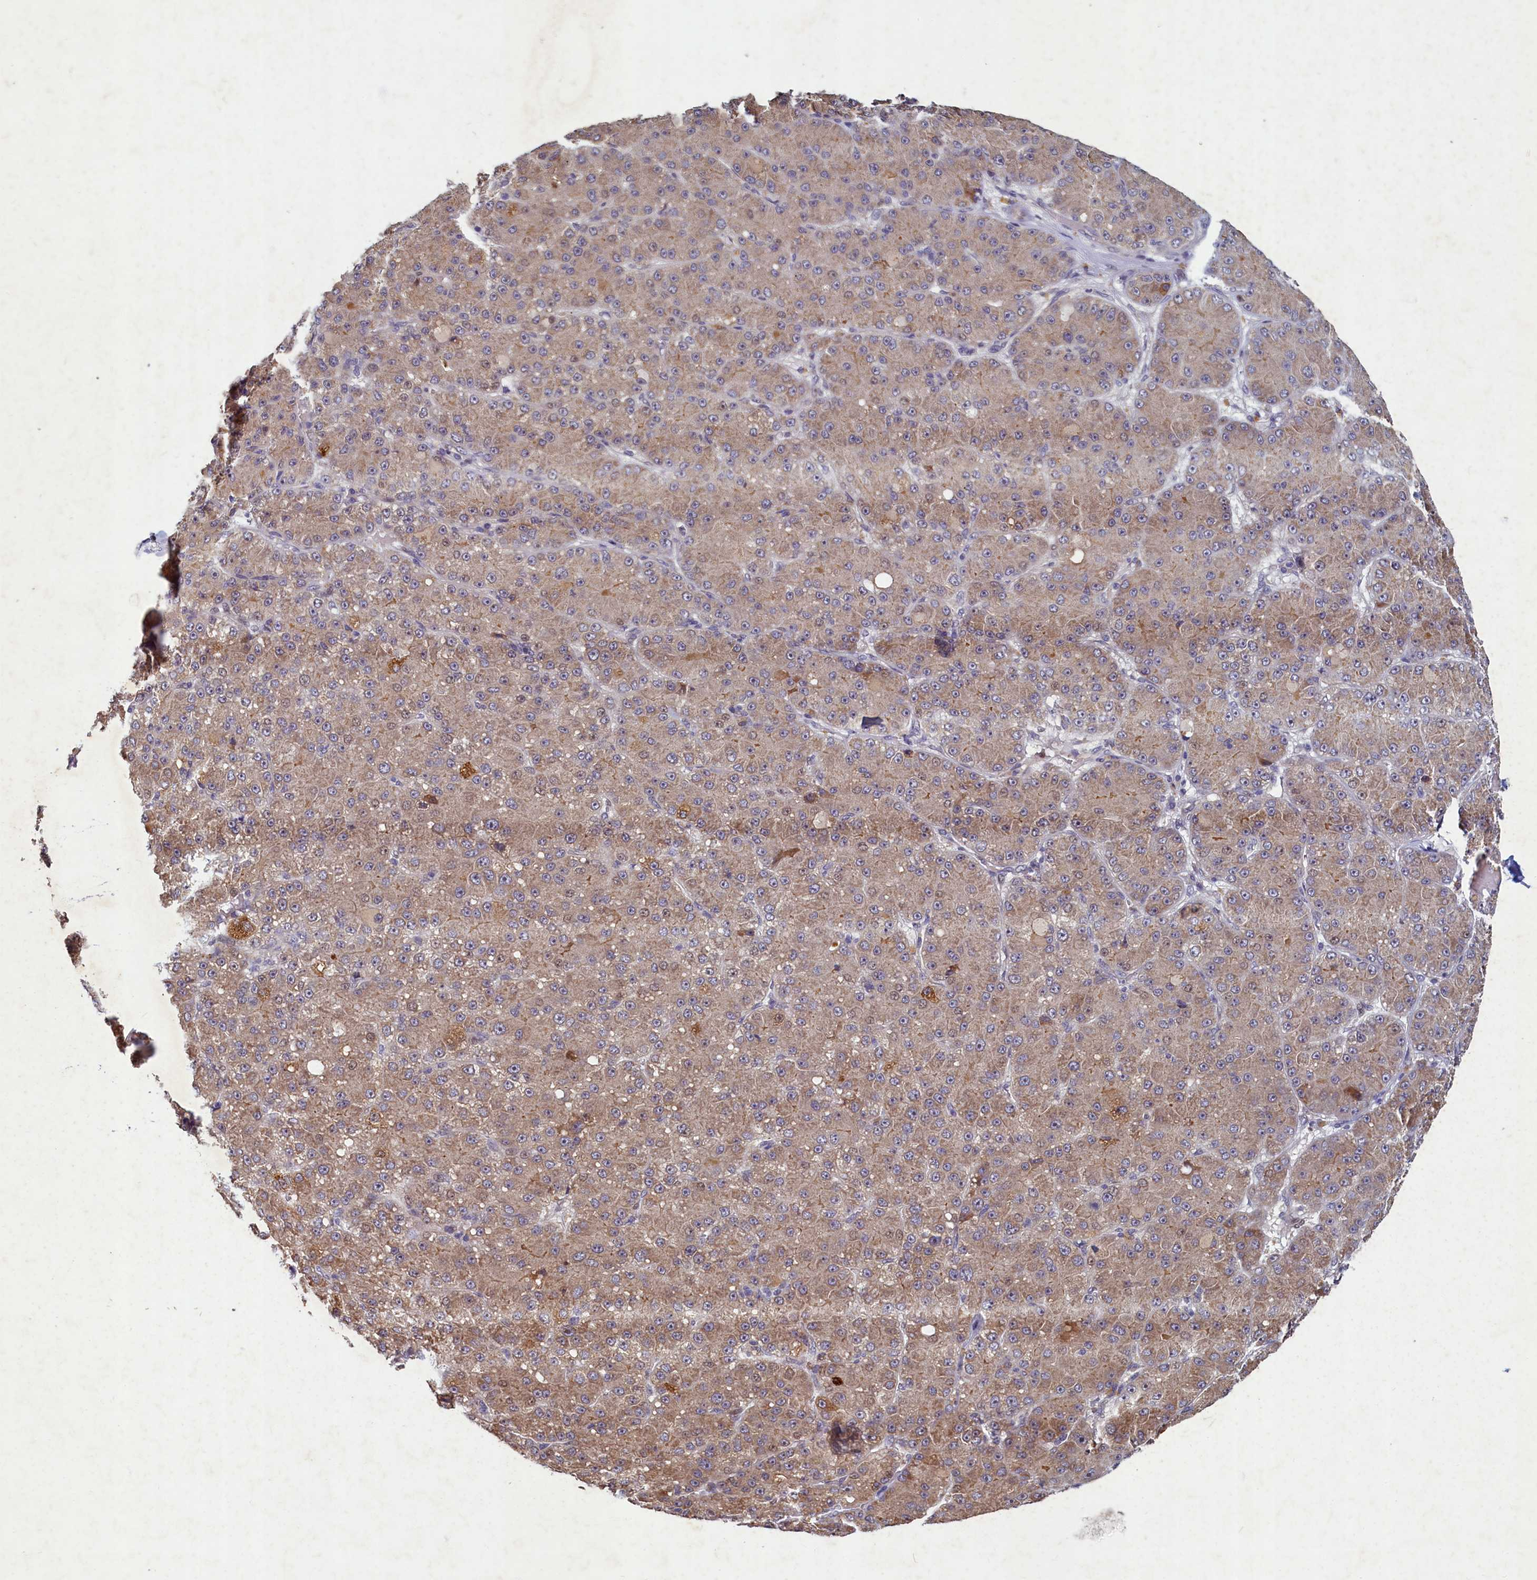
{"staining": {"intensity": "weak", "quantity": ">75%", "location": "cytoplasmic/membranous"}, "tissue": "liver cancer", "cell_type": "Tumor cells", "image_type": "cancer", "snomed": [{"axis": "morphology", "description": "Carcinoma, Hepatocellular, NOS"}, {"axis": "topography", "description": "Liver"}], "caption": "Brown immunohistochemical staining in human liver hepatocellular carcinoma reveals weak cytoplasmic/membranous positivity in approximately >75% of tumor cells. (IHC, brightfield microscopy, high magnification).", "gene": "LATS2", "patient": {"sex": "male", "age": 67}}